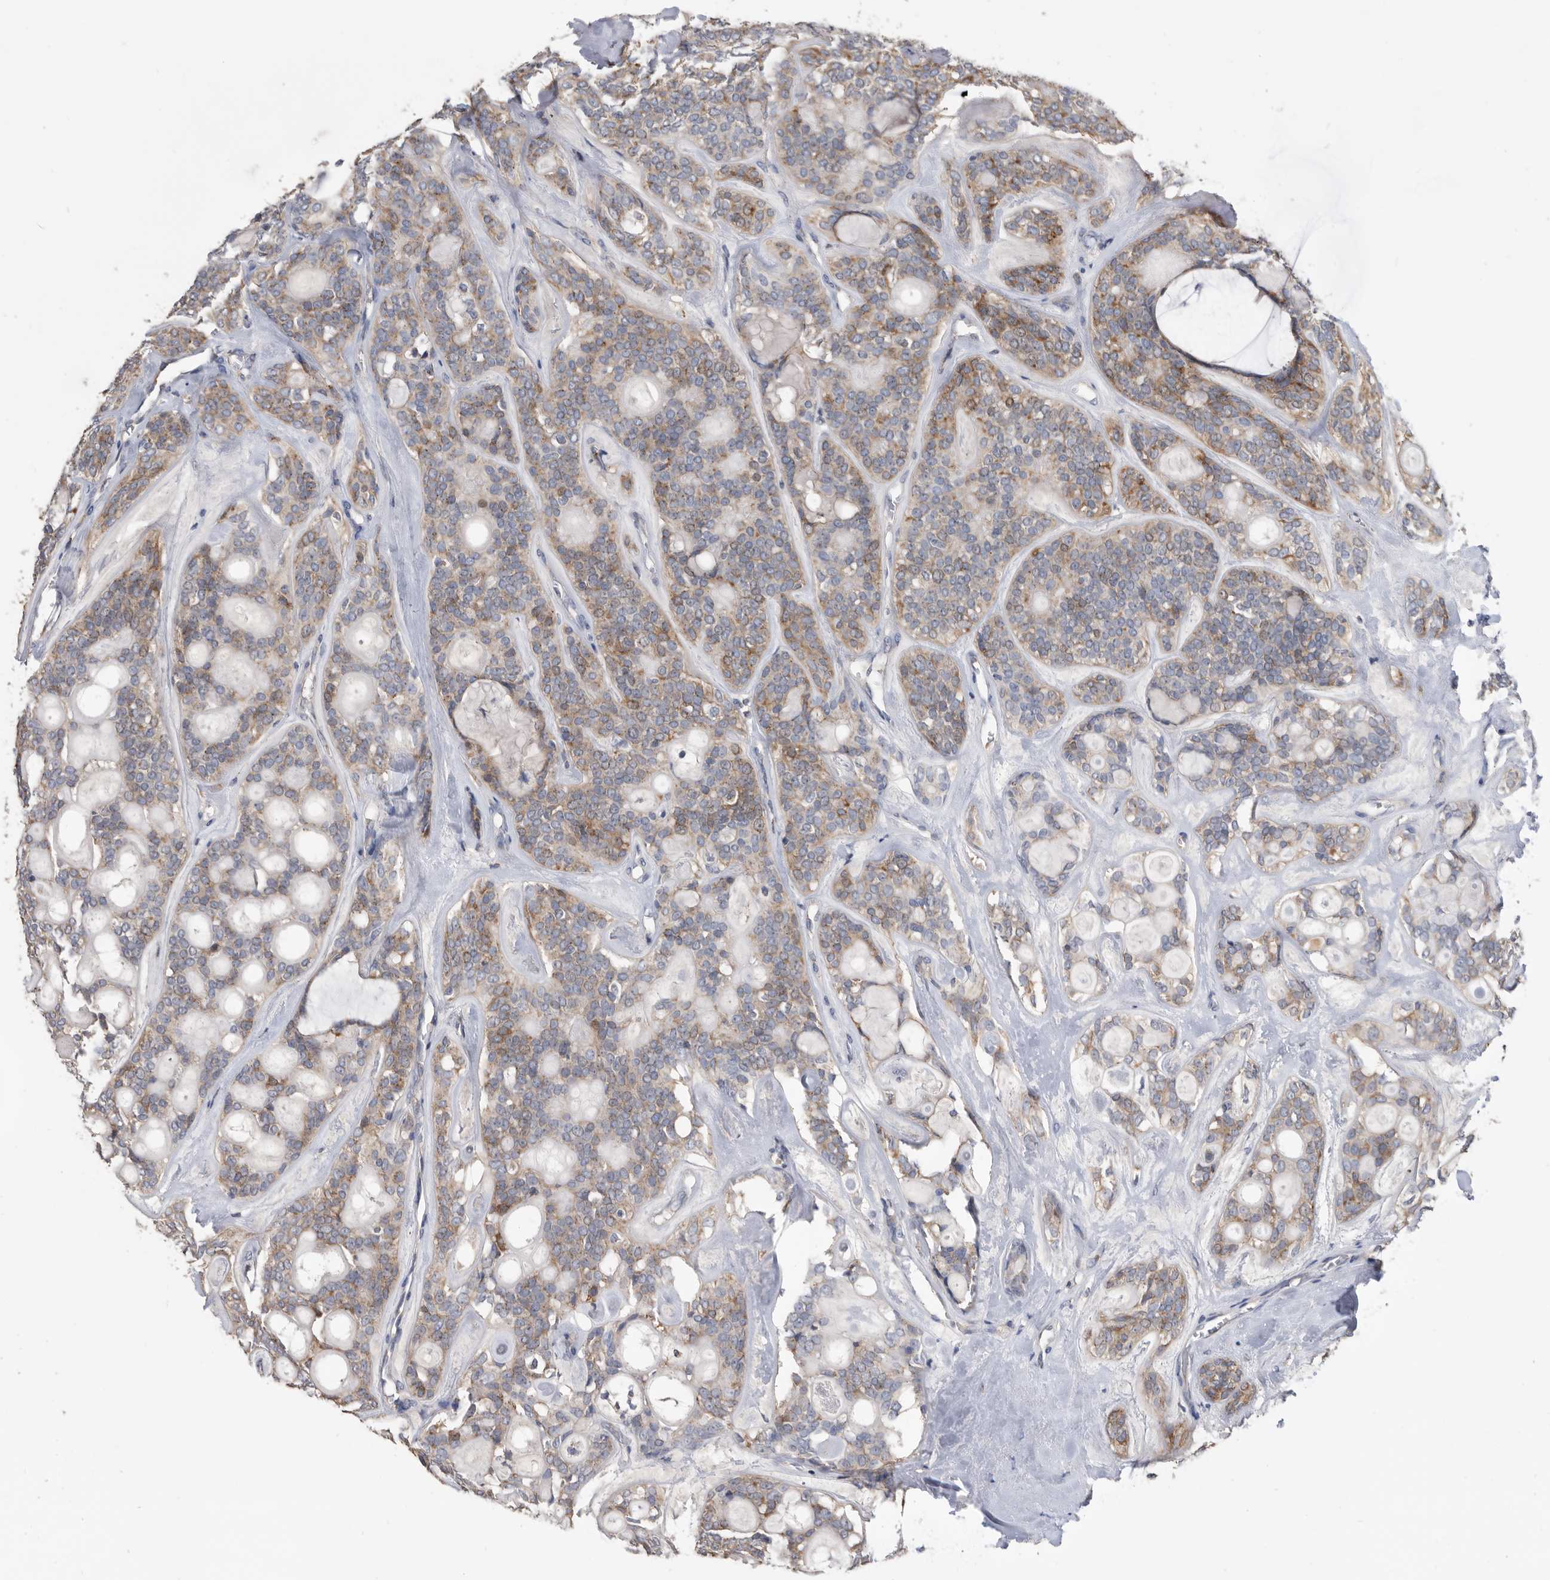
{"staining": {"intensity": "moderate", "quantity": ">75%", "location": "cytoplasmic/membranous"}, "tissue": "head and neck cancer", "cell_type": "Tumor cells", "image_type": "cancer", "snomed": [{"axis": "morphology", "description": "Adenocarcinoma, NOS"}, {"axis": "topography", "description": "Head-Neck"}], "caption": "Adenocarcinoma (head and neck) stained with immunohistochemistry displays moderate cytoplasmic/membranous expression in about >75% of tumor cells.", "gene": "CRISPLD2", "patient": {"sex": "male", "age": 66}}